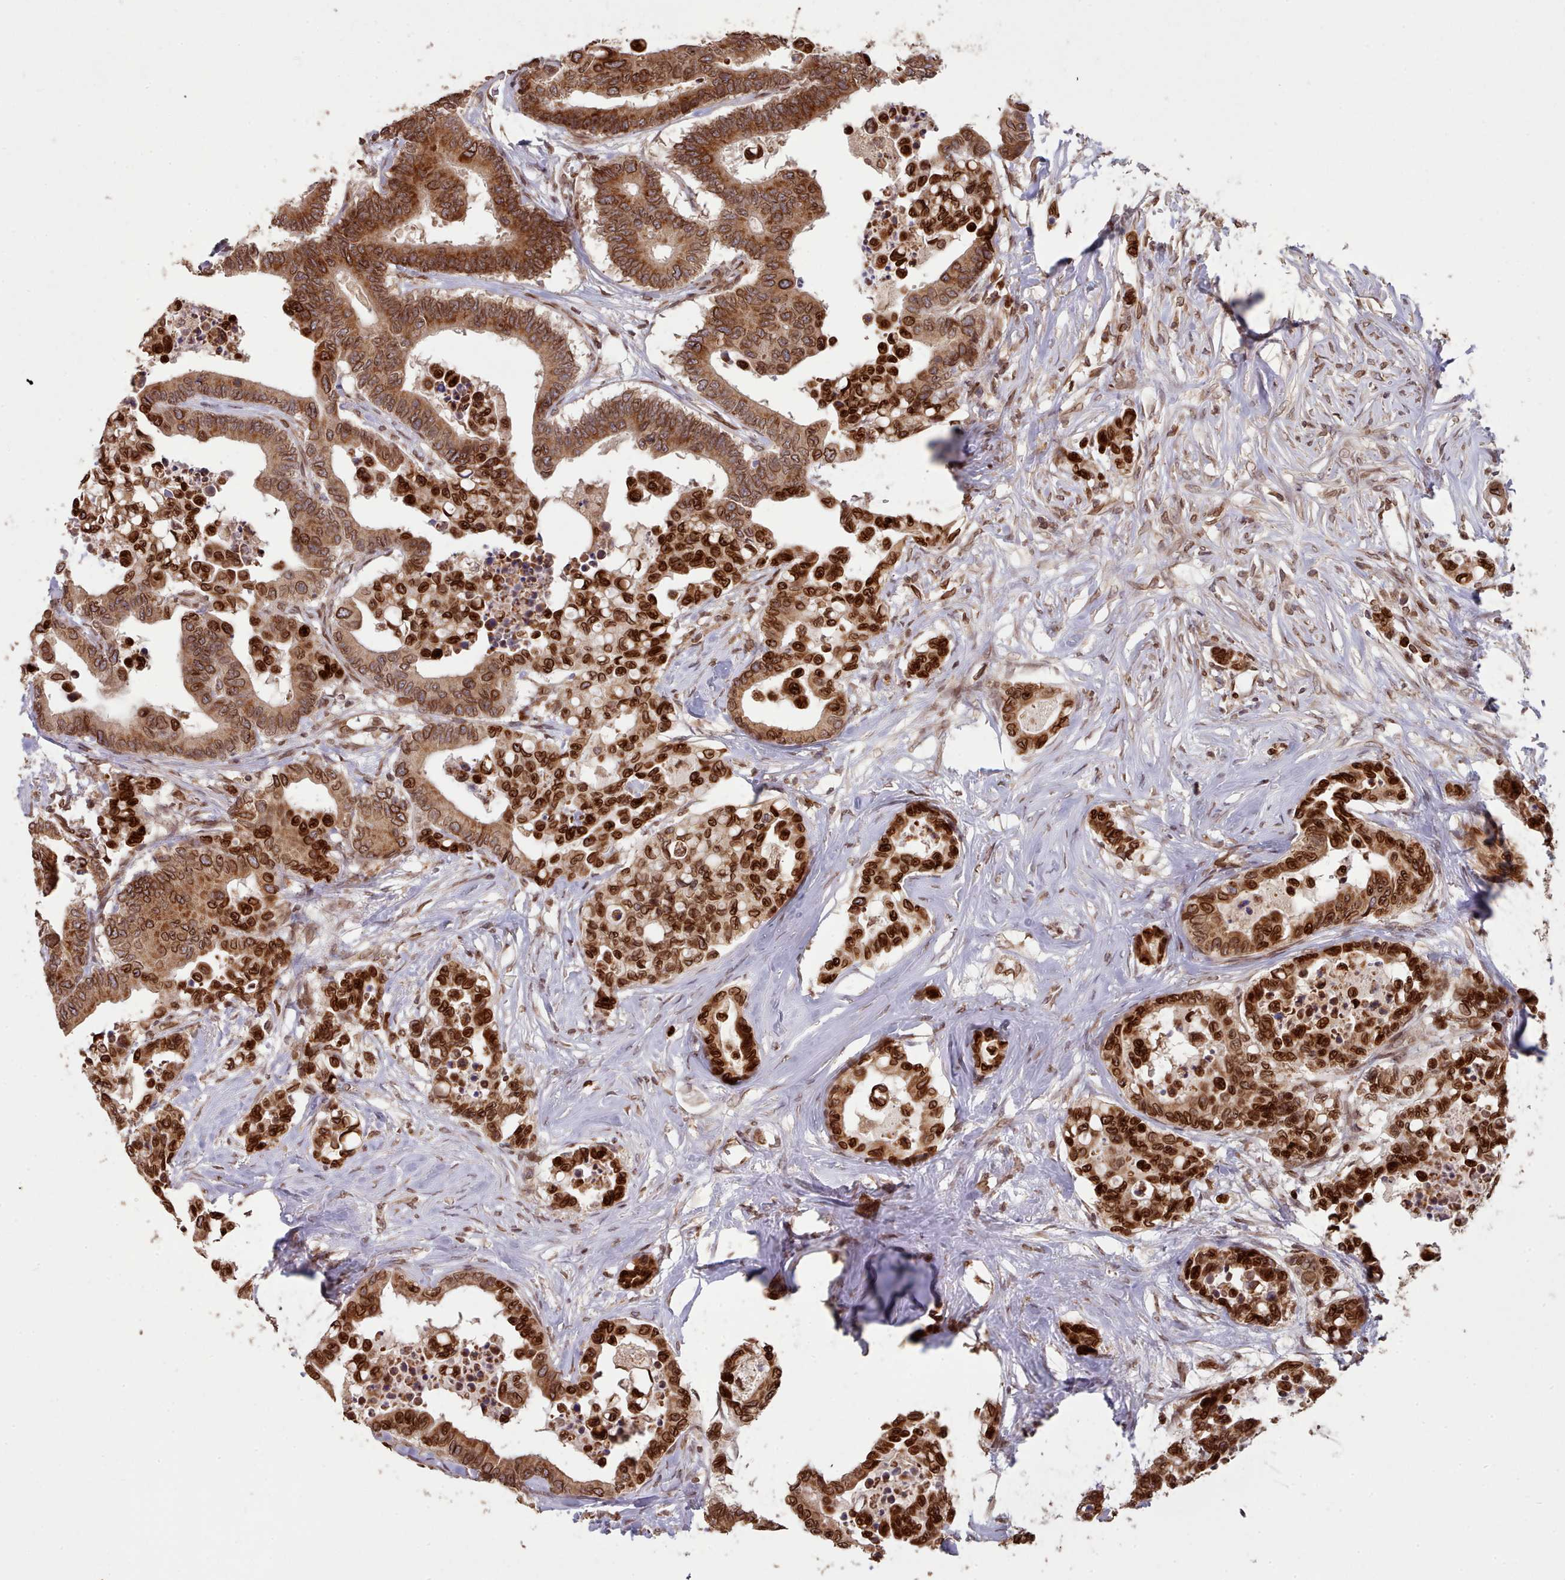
{"staining": {"intensity": "strong", "quantity": ">75%", "location": "cytoplasmic/membranous,nuclear"}, "tissue": "colorectal cancer", "cell_type": "Tumor cells", "image_type": "cancer", "snomed": [{"axis": "morphology", "description": "Normal tissue, NOS"}, {"axis": "morphology", "description": "Adenocarcinoma, NOS"}, {"axis": "topography", "description": "Colon"}], "caption": "Colorectal adenocarcinoma stained with DAB immunohistochemistry (IHC) exhibits high levels of strong cytoplasmic/membranous and nuclear positivity in about >75% of tumor cells.", "gene": "TOR1AIP1", "patient": {"sex": "male", "age": 82}}